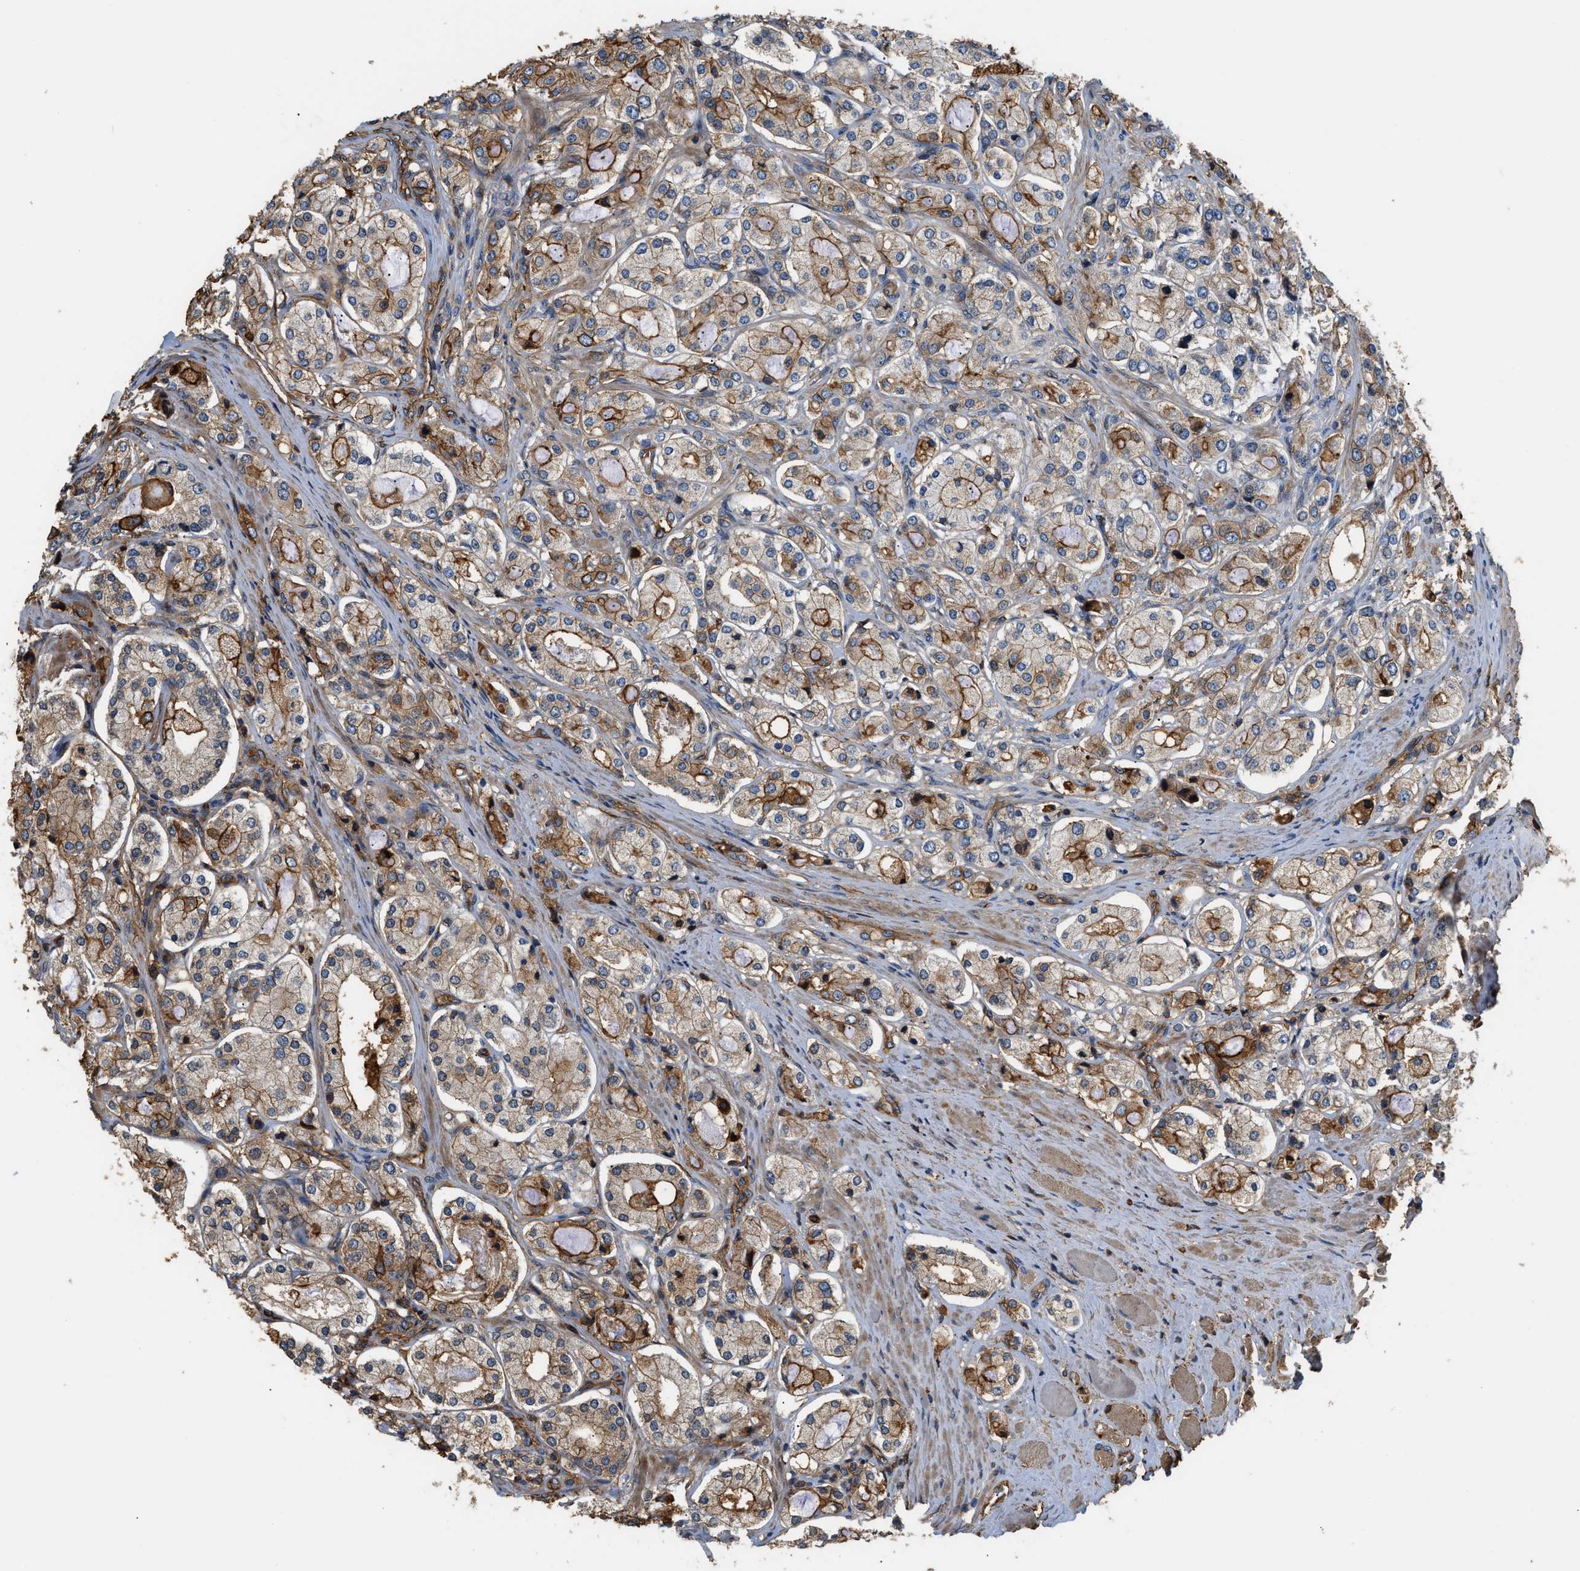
{"staining": {"intensity": "moderate", "quantity": ">75%", "location": "cytoplasmic/membranous"}, "tissue": "prostate cancer", "cell_type": "Tumor cells", "image_type": "cancer", "snomed": [{"axis": "morphology", "description": "Adenocarcinoma, High grade"}, {"axis": "topography", "description": "Prostate"}], "caption": "Immunohistochemistry image of neoplastic tissue: prostate cancer stained using IHC shows medium levels of moderate protein expression localized specifically in the cytoplasmic/membranous of tumor cells, appearing as a cytoplasmic/membranous brown color.", "gene": "DDHD2", "patient": {"sex": "male", "age": 65}}